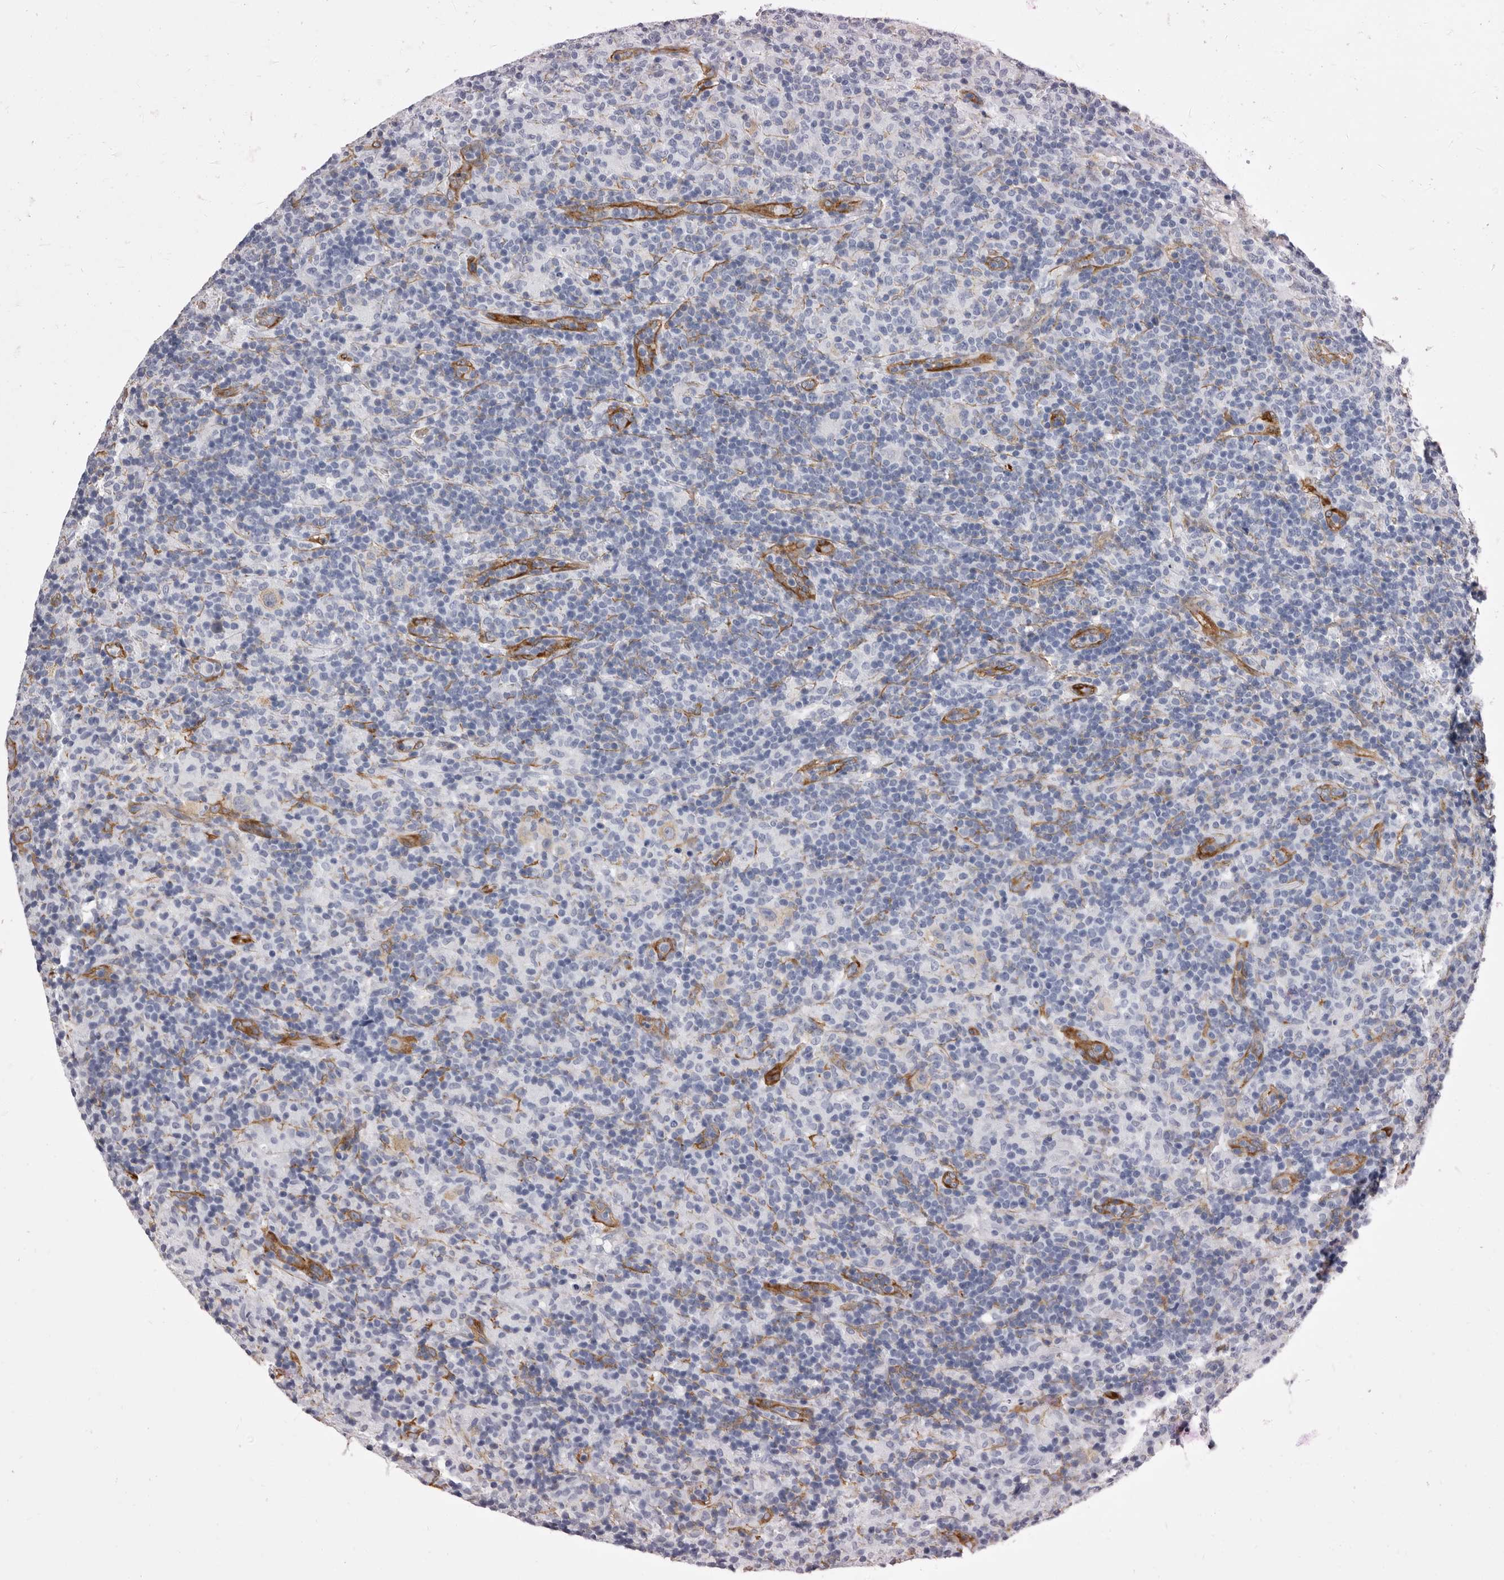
{"staining": {"intensity": "weak", "quantity": "<25%", "location": "cytoplasmic/membranous"}, "tissue": "lymphoma", "cell_type": "Tumor cells", "image_type": "cancer", "snomed": [{"axis": "morphology", "description": "Hodgkin's disease, NOS"}, {"axis": "topography", "description": "Lymph node"}], "caption": "Immunohistochemical staining of human lymphoma demonstrates no significant expression in tumor cells. (Stains: DAB IHC with hematoxylin counter stain, Microscopy: brightfield microscopy at high magnification).", "gene": "ENAH", "patient": {"sex": "male", "age": 70}}